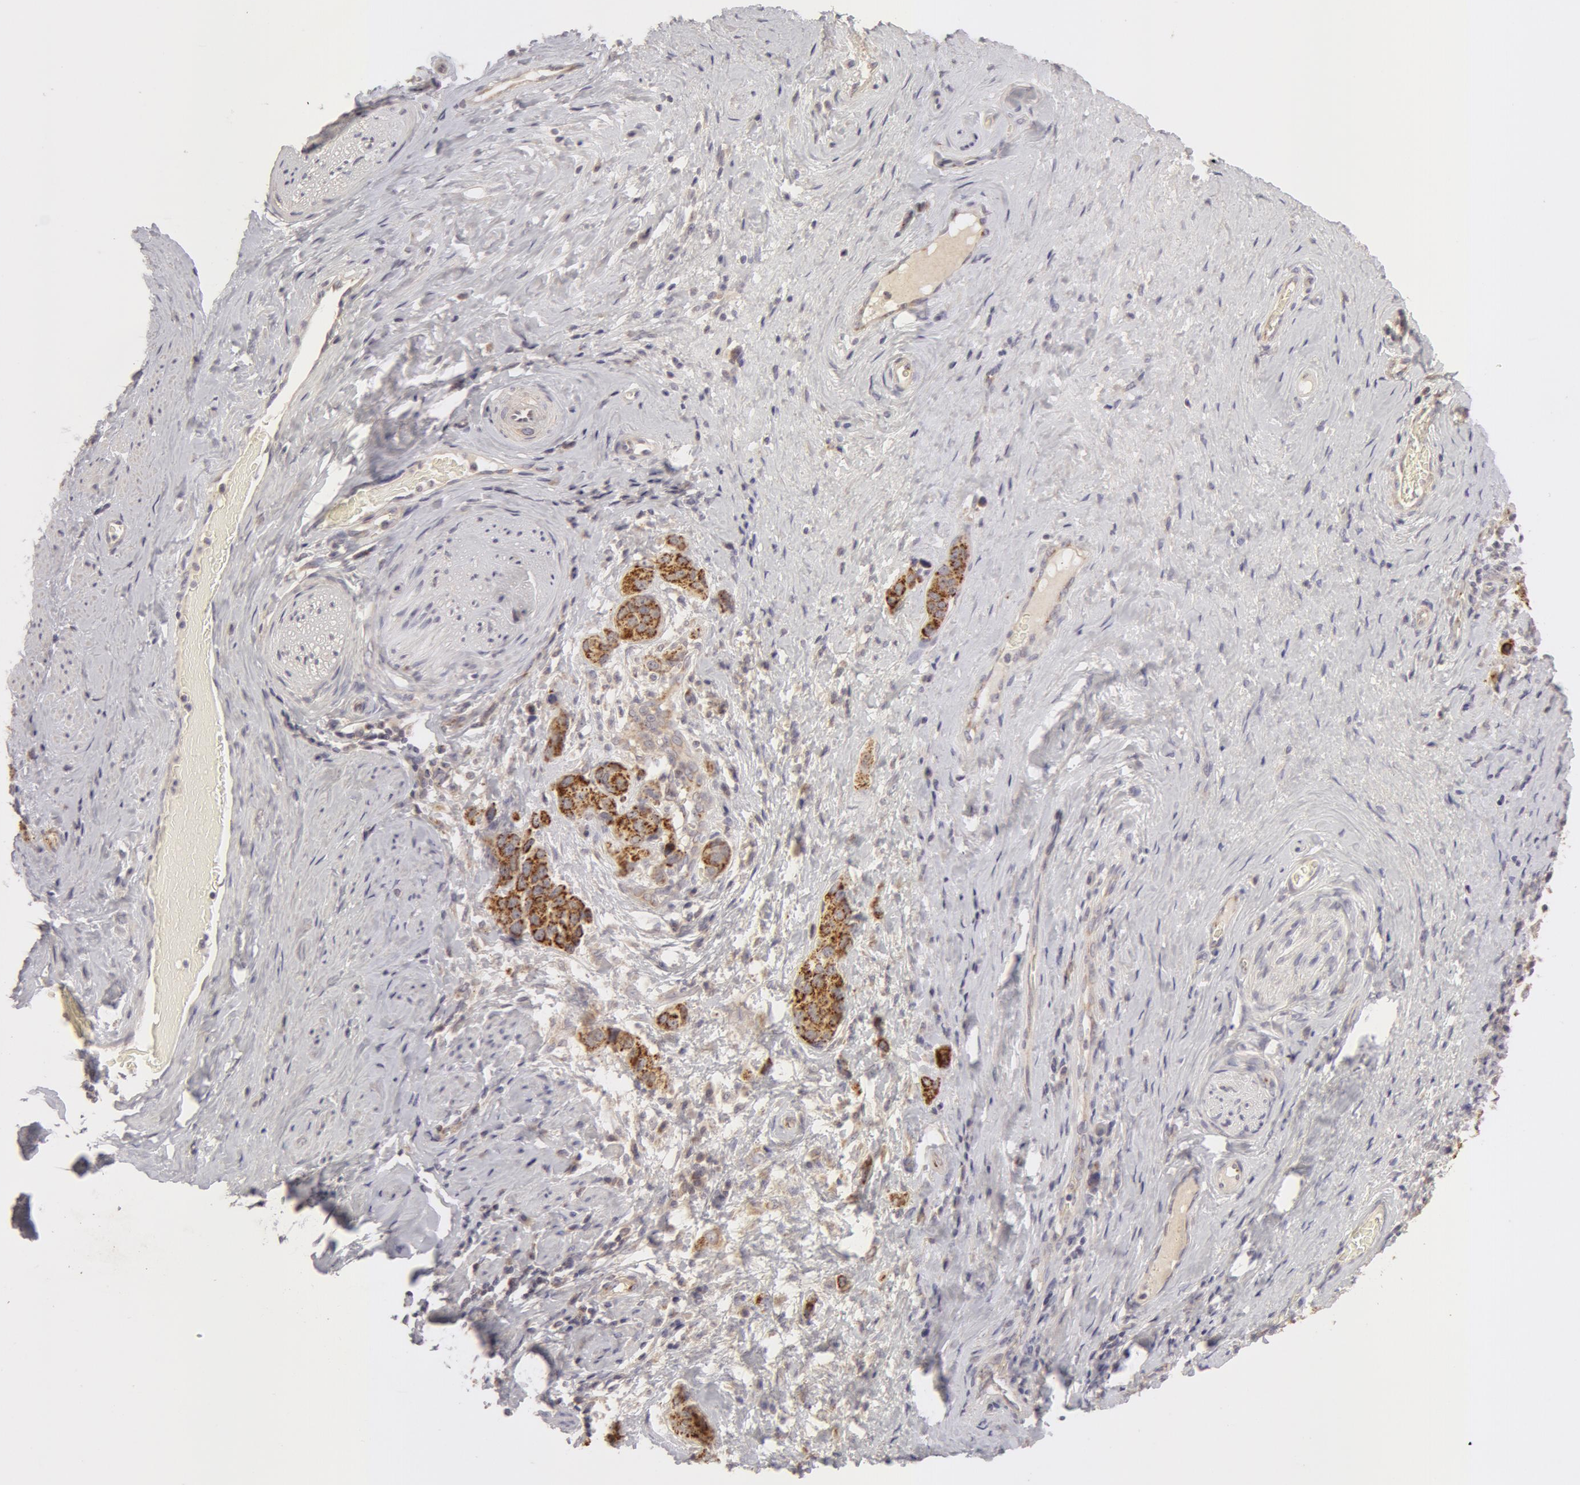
{"staining": {"intensity": "moderate", "quantity": ">75%", "location": "cytoplasmic/membranous"}, "tissue": "cervical cancer", "cell_type": "Tumor cells", "image_type": "cancer", "snomed": [{"axis": "morphology", "description": "Squamous cell carcinoma, NOS"}, {"axis": "topography", "description": "Cervix"}], "caption": "Cervical squamous cell carcinoma stained with a protein marker displays moderate staining in tumor cells.", "gene": "ADPRH", "patient": {"sex": "female", "age": 54}}